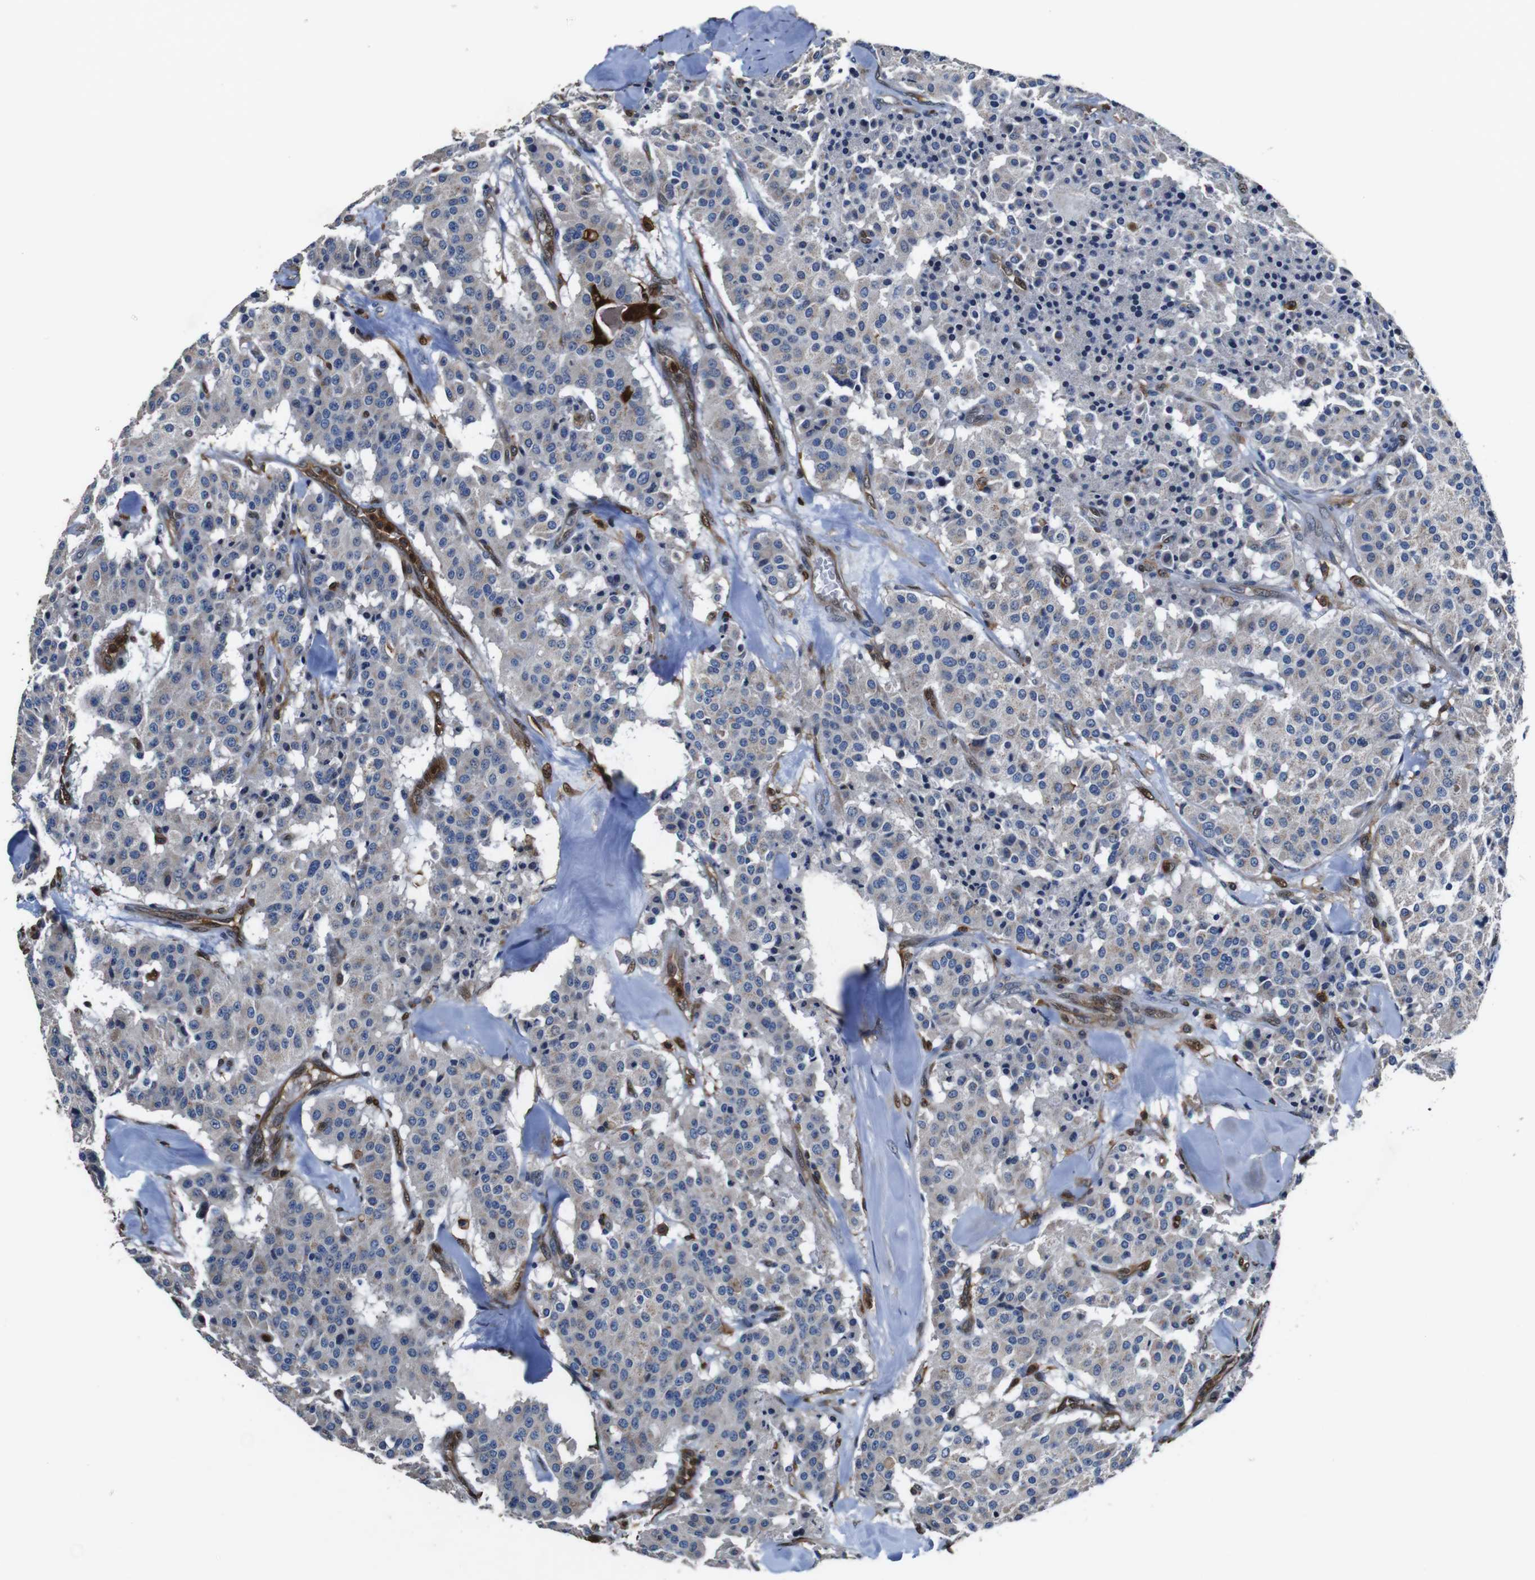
{"staining": {"intensity": "weak", "quantity": "<25%", "location": "cytoplasmic/membranous"}, "tissue": "carcinoid", "cell_type": "Tumor cells", "image_type": "cancer", "snomed": [{"axis": "morphology", "description": "Carcinoid, malignant, NOS"}, {"axis": "topography", "description": "Lung"}], "caption": "DAB (3,3'-diaminobenzidine) immunohistochemical staining of human carcinoid exhibits no significant staining in tumor cells. (Stains: DAB (3,3'-diaminobenzidine) immunohistochemistry with hematoxylin counter stain, Microscopy: brightfield microscopy at high magnification).", "gene": "ANXA1", "patient": {"sex": "male", "age": 30}}